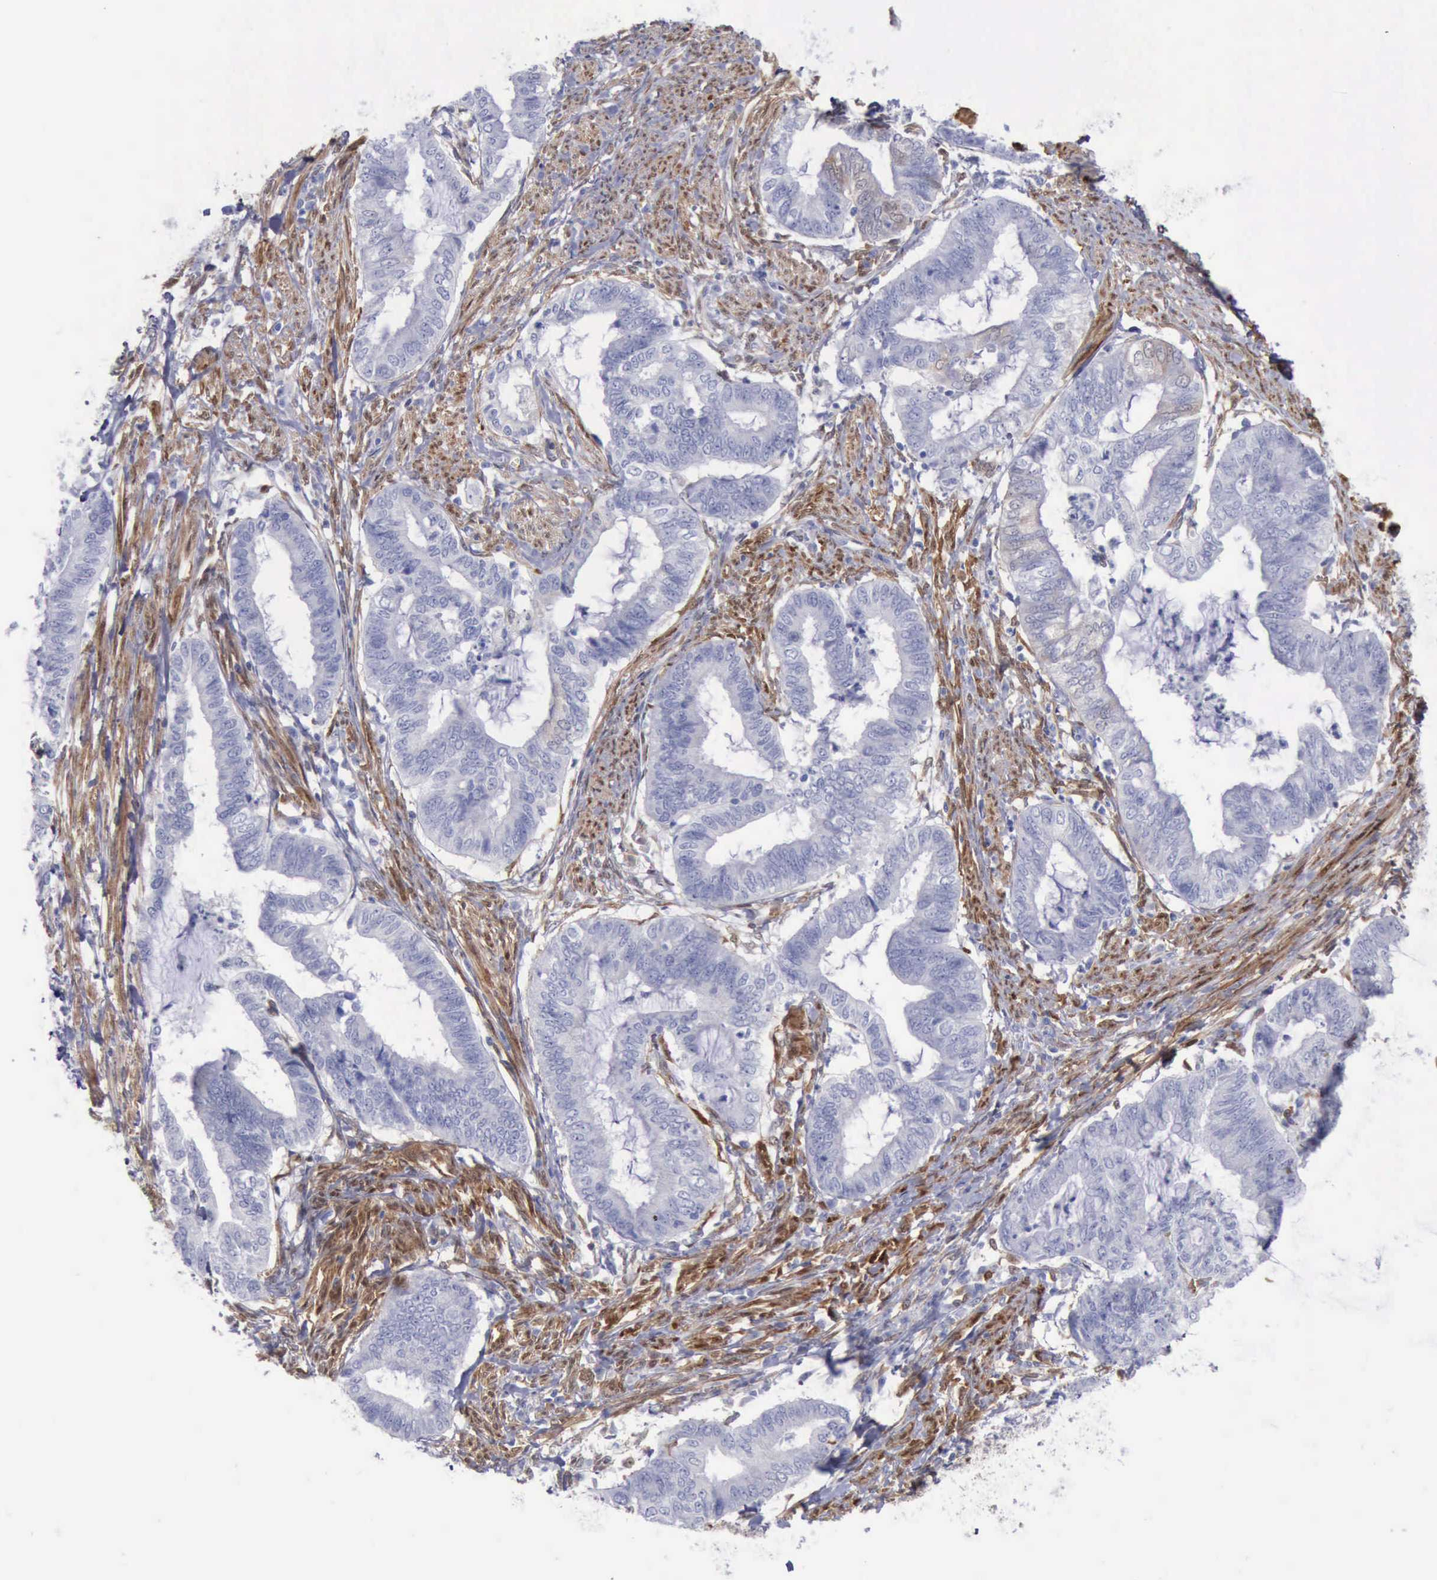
{"staining": {"intensity": "negative", "quantity": "none", "location": "none"}, "tissue": "endometrial cancer", "cell_type": "Tumor cells", "image_type": "cancer", "snomed": [{"axis": "morphology", "description": "Necrosis, NOS"}, {"axis": "morphology", "description": "Adenocarcinoma, NOS"}, {"axis": "topography", "description": "Endometrium"}], "caption": "Immunohistochemical staining of human endometrial adenocarcinoma shows no significant expression in tumor cells.", "gene": "FHL1", "patient": {"sex": "female", "age": 79}}